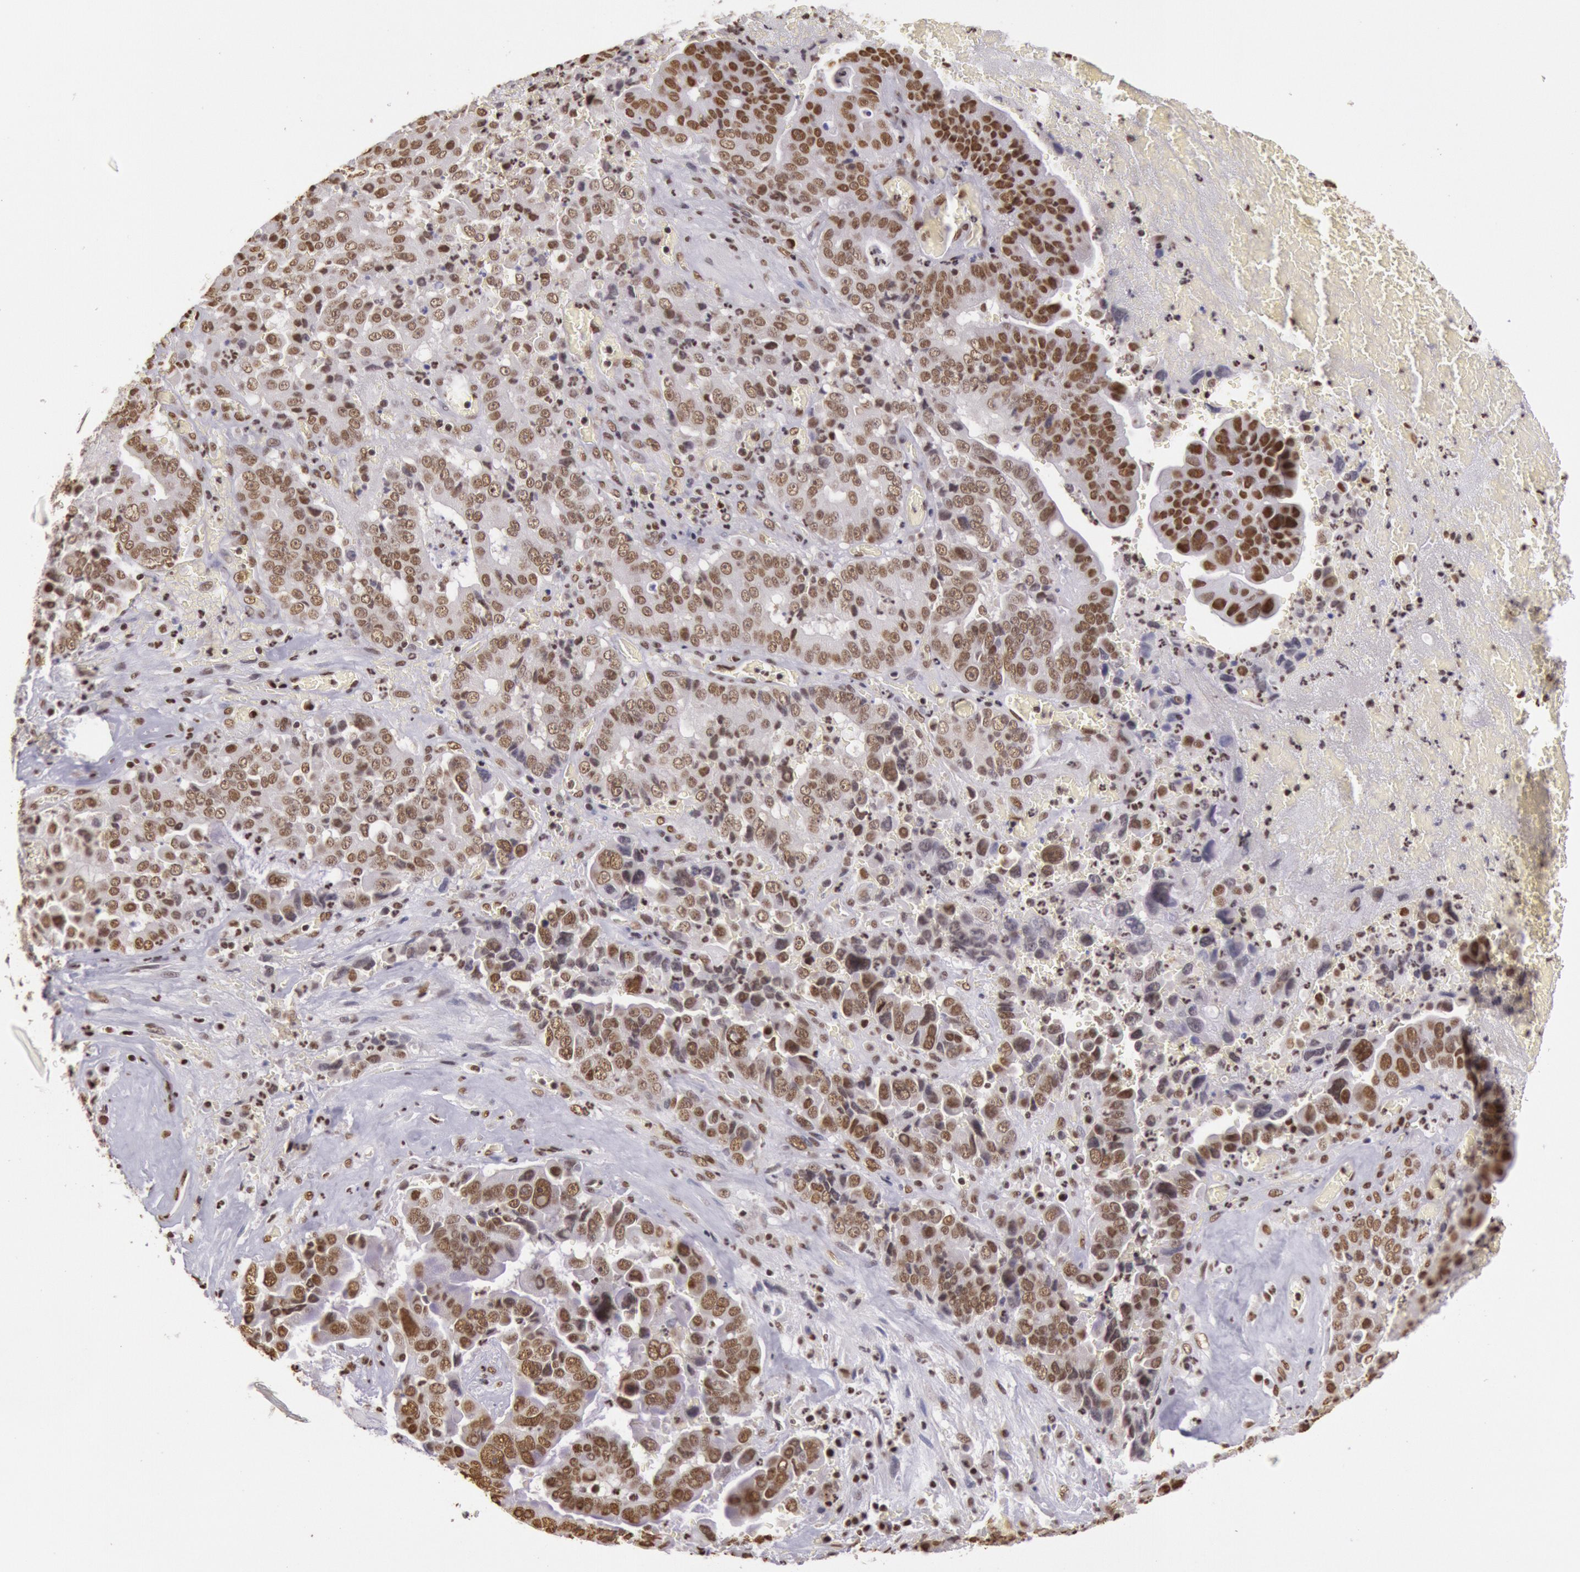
{"staining": {"intensity": "moderate", "quantity": ">75%", "location": "nuclear"}, "tissue": "liver cancer", "cell_type": "Tumor cells", "image_type": "cancer", "snomed": [{"axis": "morphology", "description": "Cholangiocarcinoma"}, {"axis": "topography", "description": "Liver"}], "caption": "IHC micrograph of neoplastic tissue: human cholangiocarcinoma (liver) stained using immunohistochemistry shows medium levels of moderate protein expression localized specifically in the nuclear of tumor cells, appearing as a nuclear brown color.", "gene": "HNRNPH2", "patient": {"sex": "female", "age": 79}}